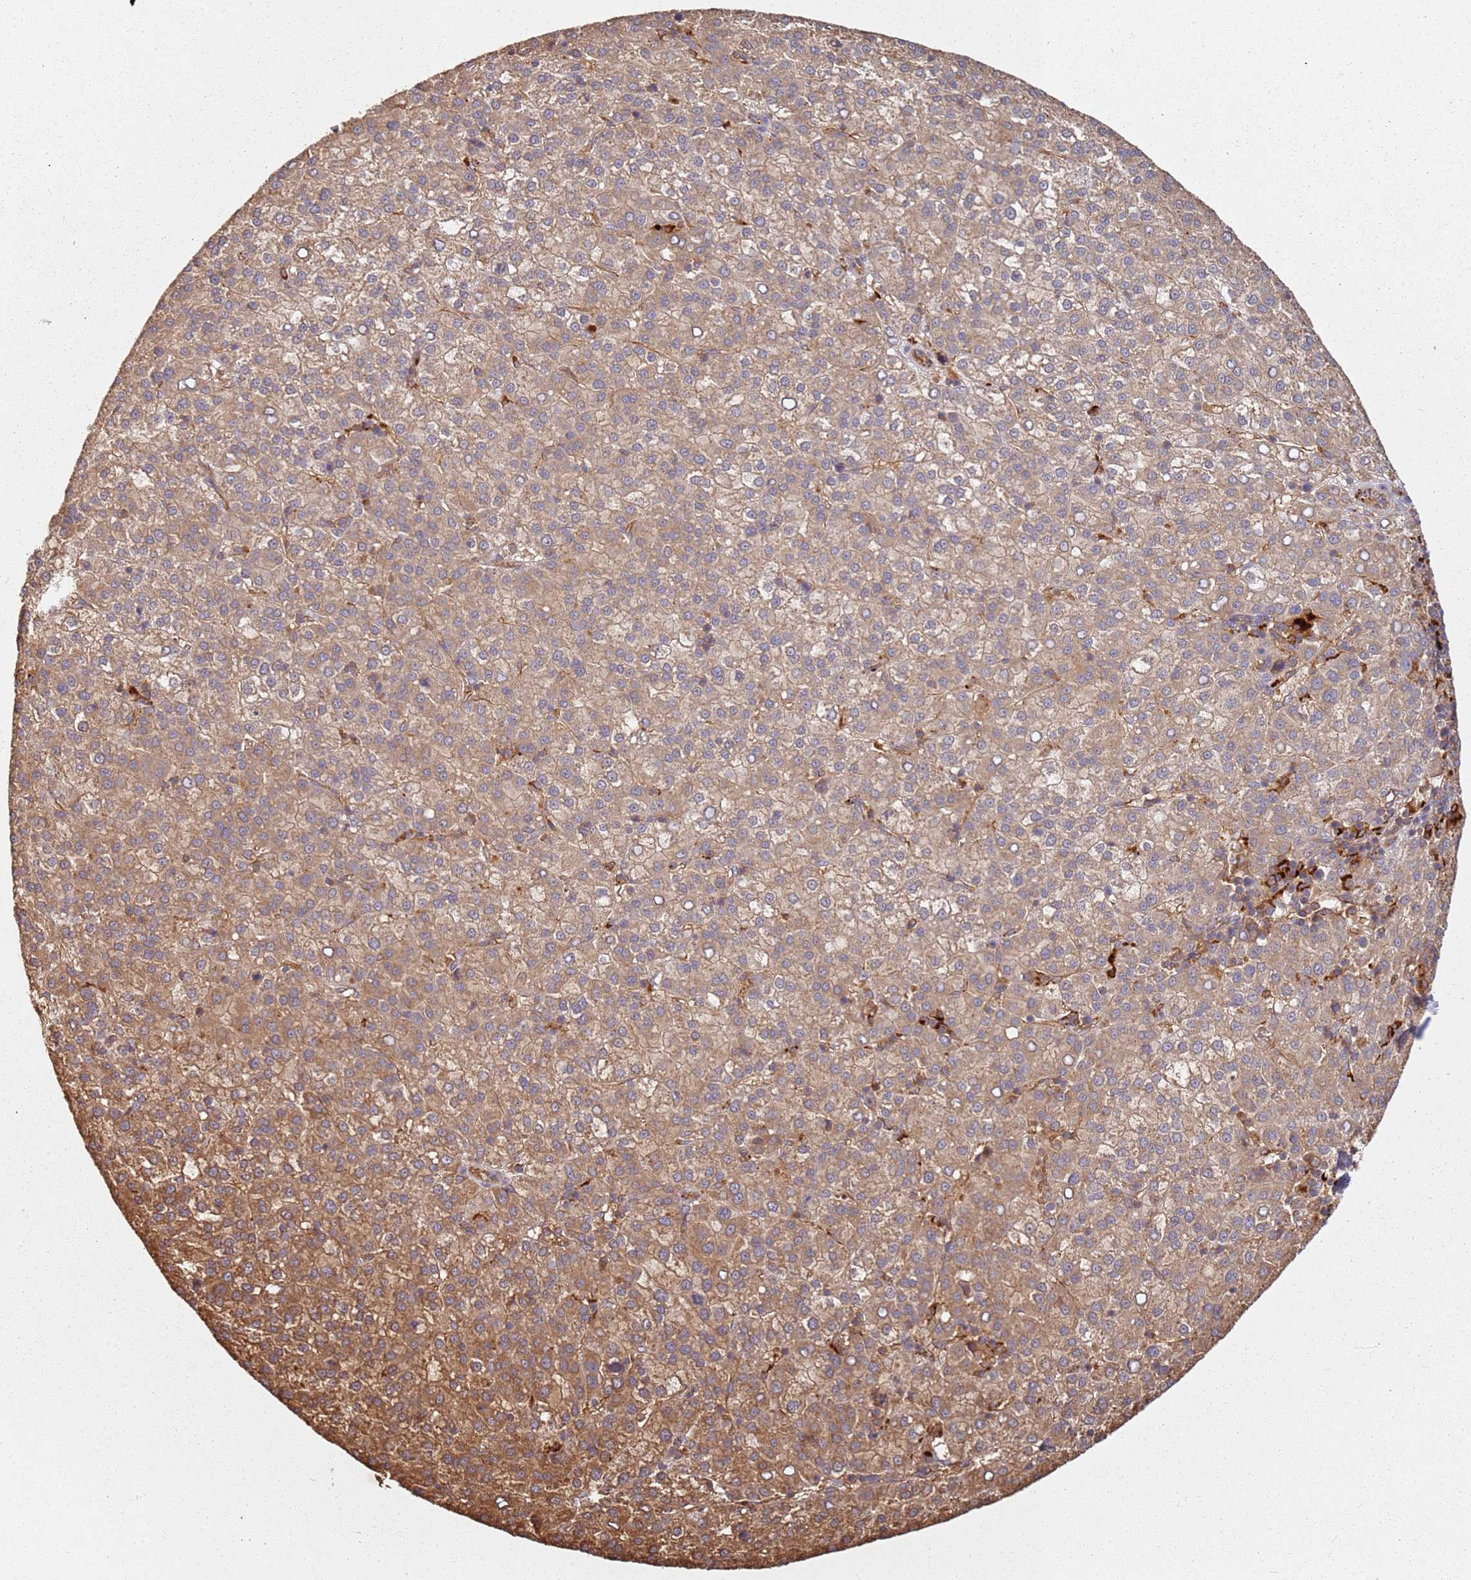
{"staining": {"intensity": "moderate", "quantity": ">75%", "location": "cytoplasmic/membranous"}, "tissue": "liver cancer", "cell_type": "Tumor cells", "image_type": "cancer", "snomed": [{"axis": "morphology", "description": "Carcinoma, Hepatocellular, NOS"}, {"axis": "topography", "description": "Liver"}], "caption": "The micrograph exhibits staining of liver cancer, revealing moderate cytoplasmic/membranous protein expression (brown color) within tumor cells. The protein of interest is stained brown, and the nuclei are stained in blue (DAB IHC with brightfield microscopy, high magnification).", "gene": "SCGB2B2", "patient": {"sex": "female", "age": 58}}